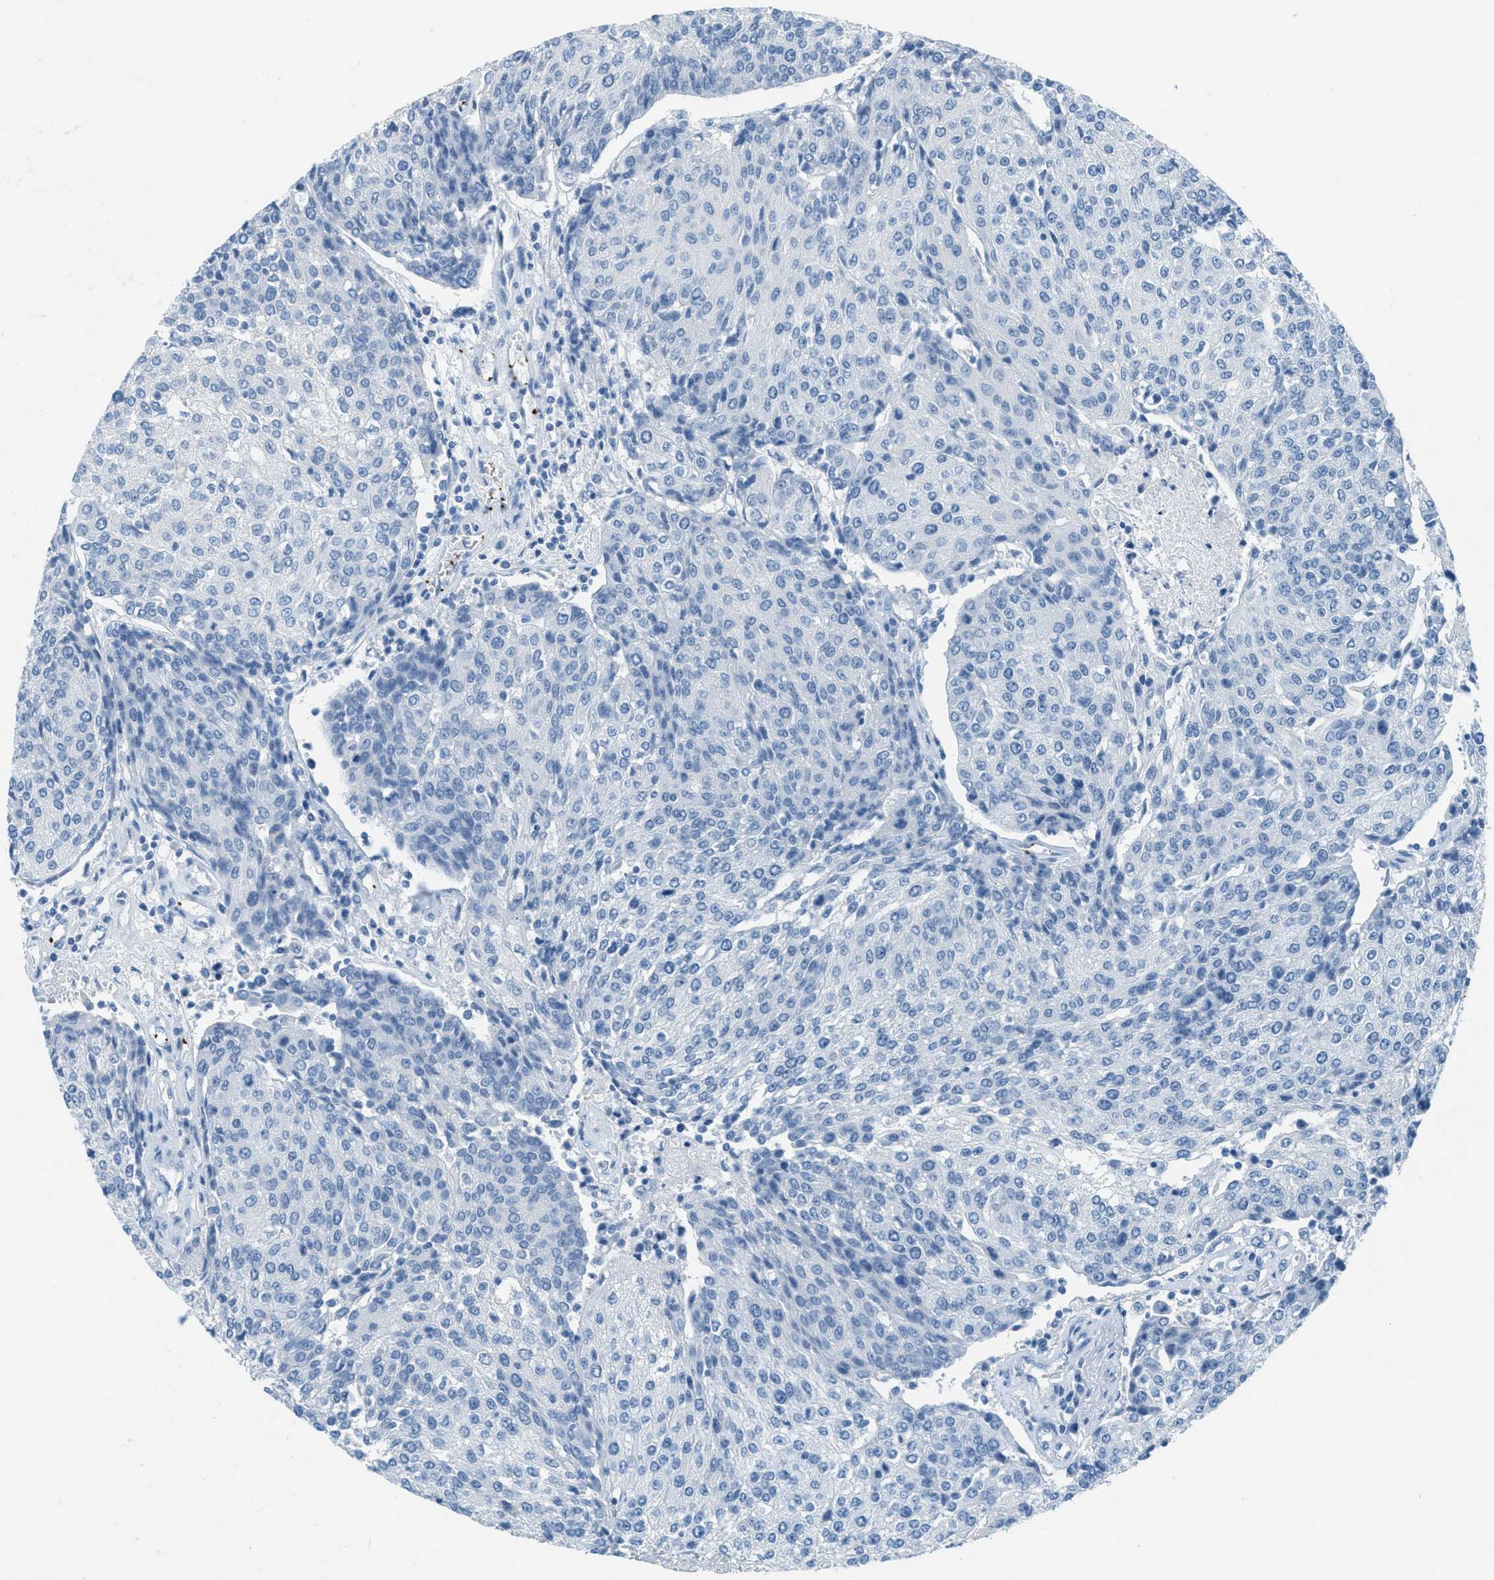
{"staining": {"intensity": "negative", "quantity": "none", "location": "none"}, "tissue": "urothelial cancer", "cell_type": "Tumor cells", "image_type": "cancer", "snomed": [{"axis": "morphology", "description": "Urothelial carcinoma, High grade"}, {"axis": "topography", "description": "Urinary bladder"}], "caption": "Urothelial carcinoma (high-grade) was stained to show a protein in brown. There is no significant positivity in tumor cells. Nuclei are stained in blue.", "gene": "PPBP", "patient": {"sex": "female", "age": 85}}